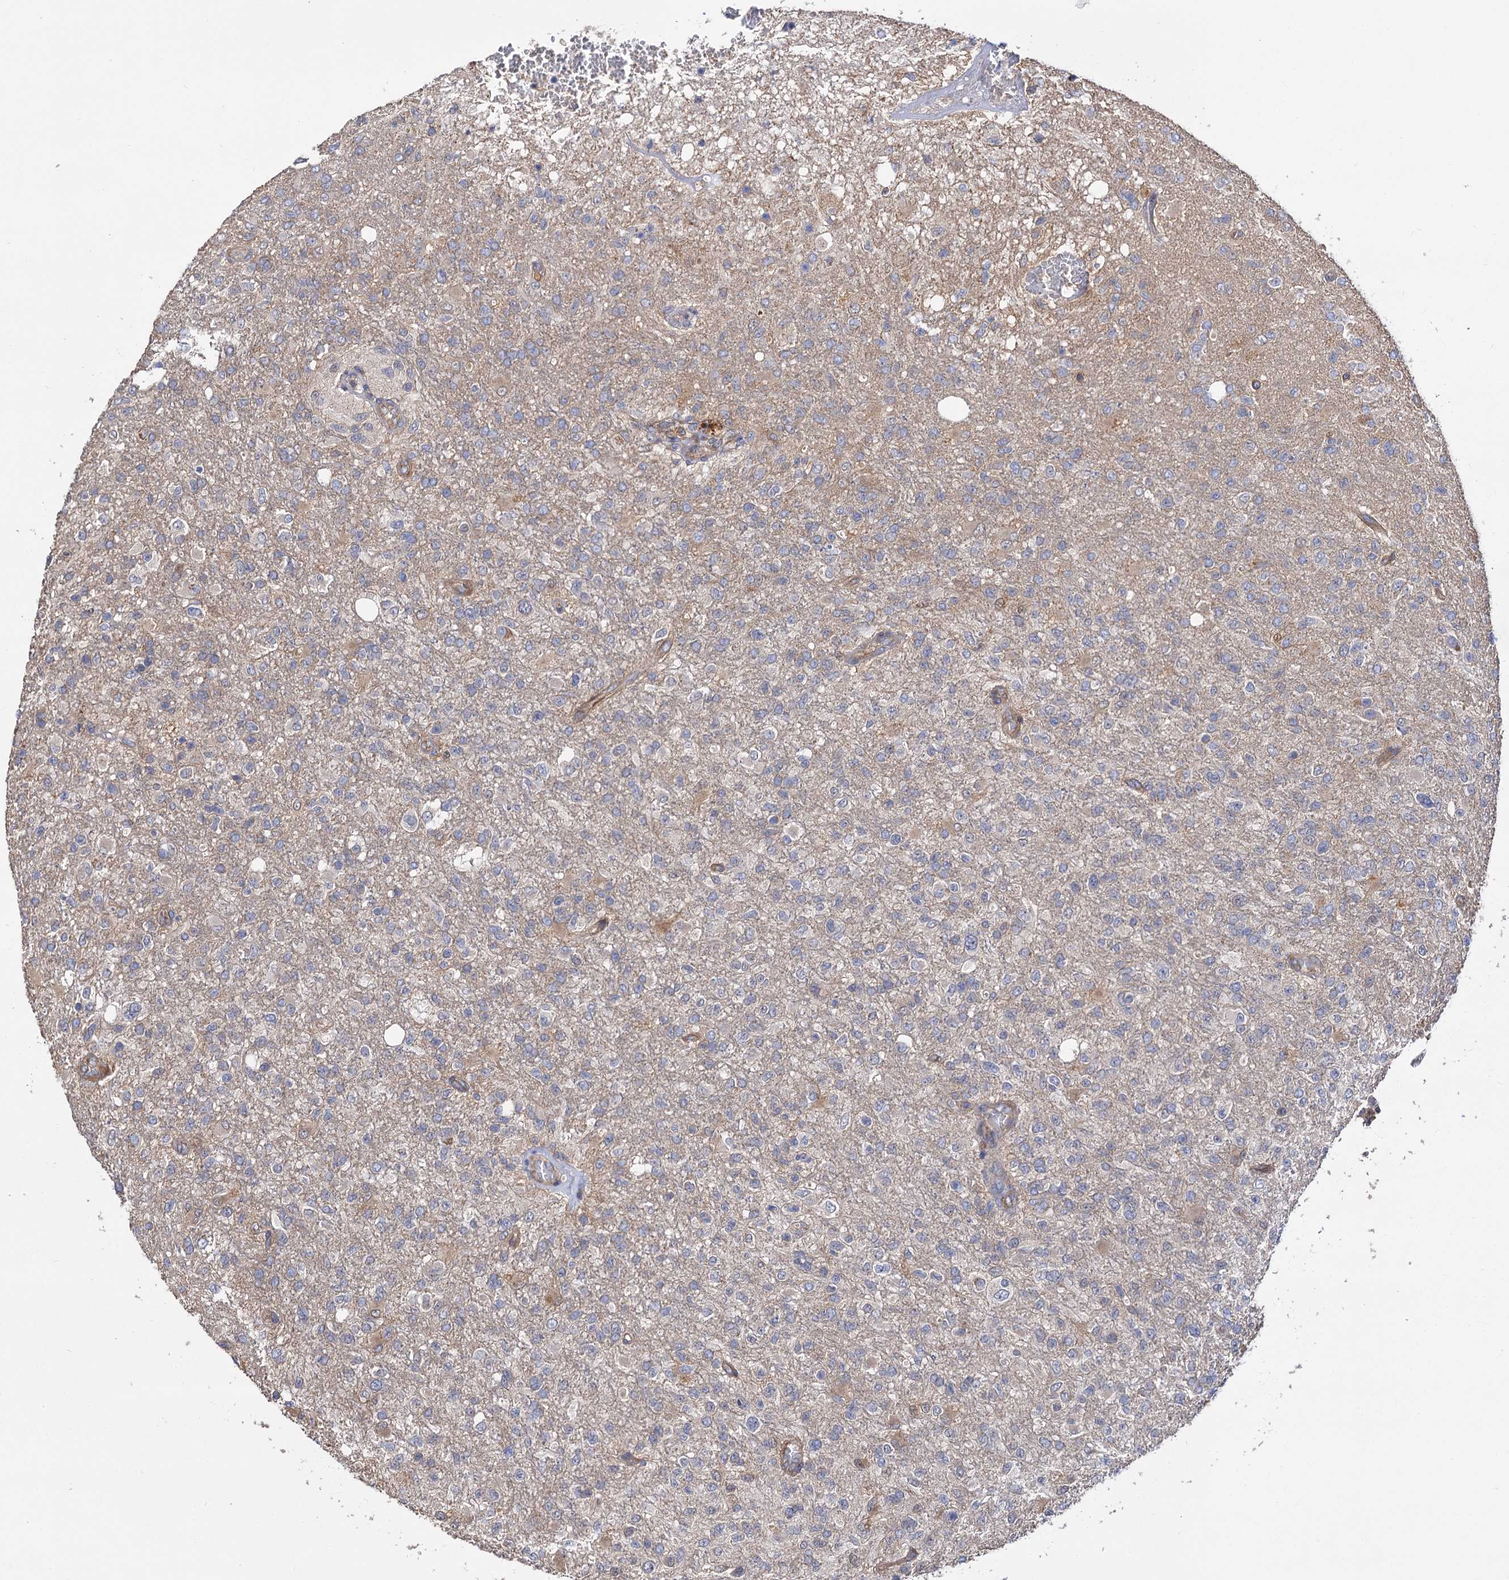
{"staining": {"intensity": "negative", "quantity": "none", "location": "none"}, "tissue": "glioma", "cell_type": "Tumor cells", "image_type": "cancer", "snomed": [{"axis": "morphology", "description": "Glioma, malignant, High grade"}, {"axis": "topography", "description": "Brain"}], "caption": "Immunohistochemistry histopathology image of malignant high-grade glioma stained for a protein (brown), which displays no expression in tumor cells.", "gene": "IDI1", "patient": {"sex": "female", "age": 74}}